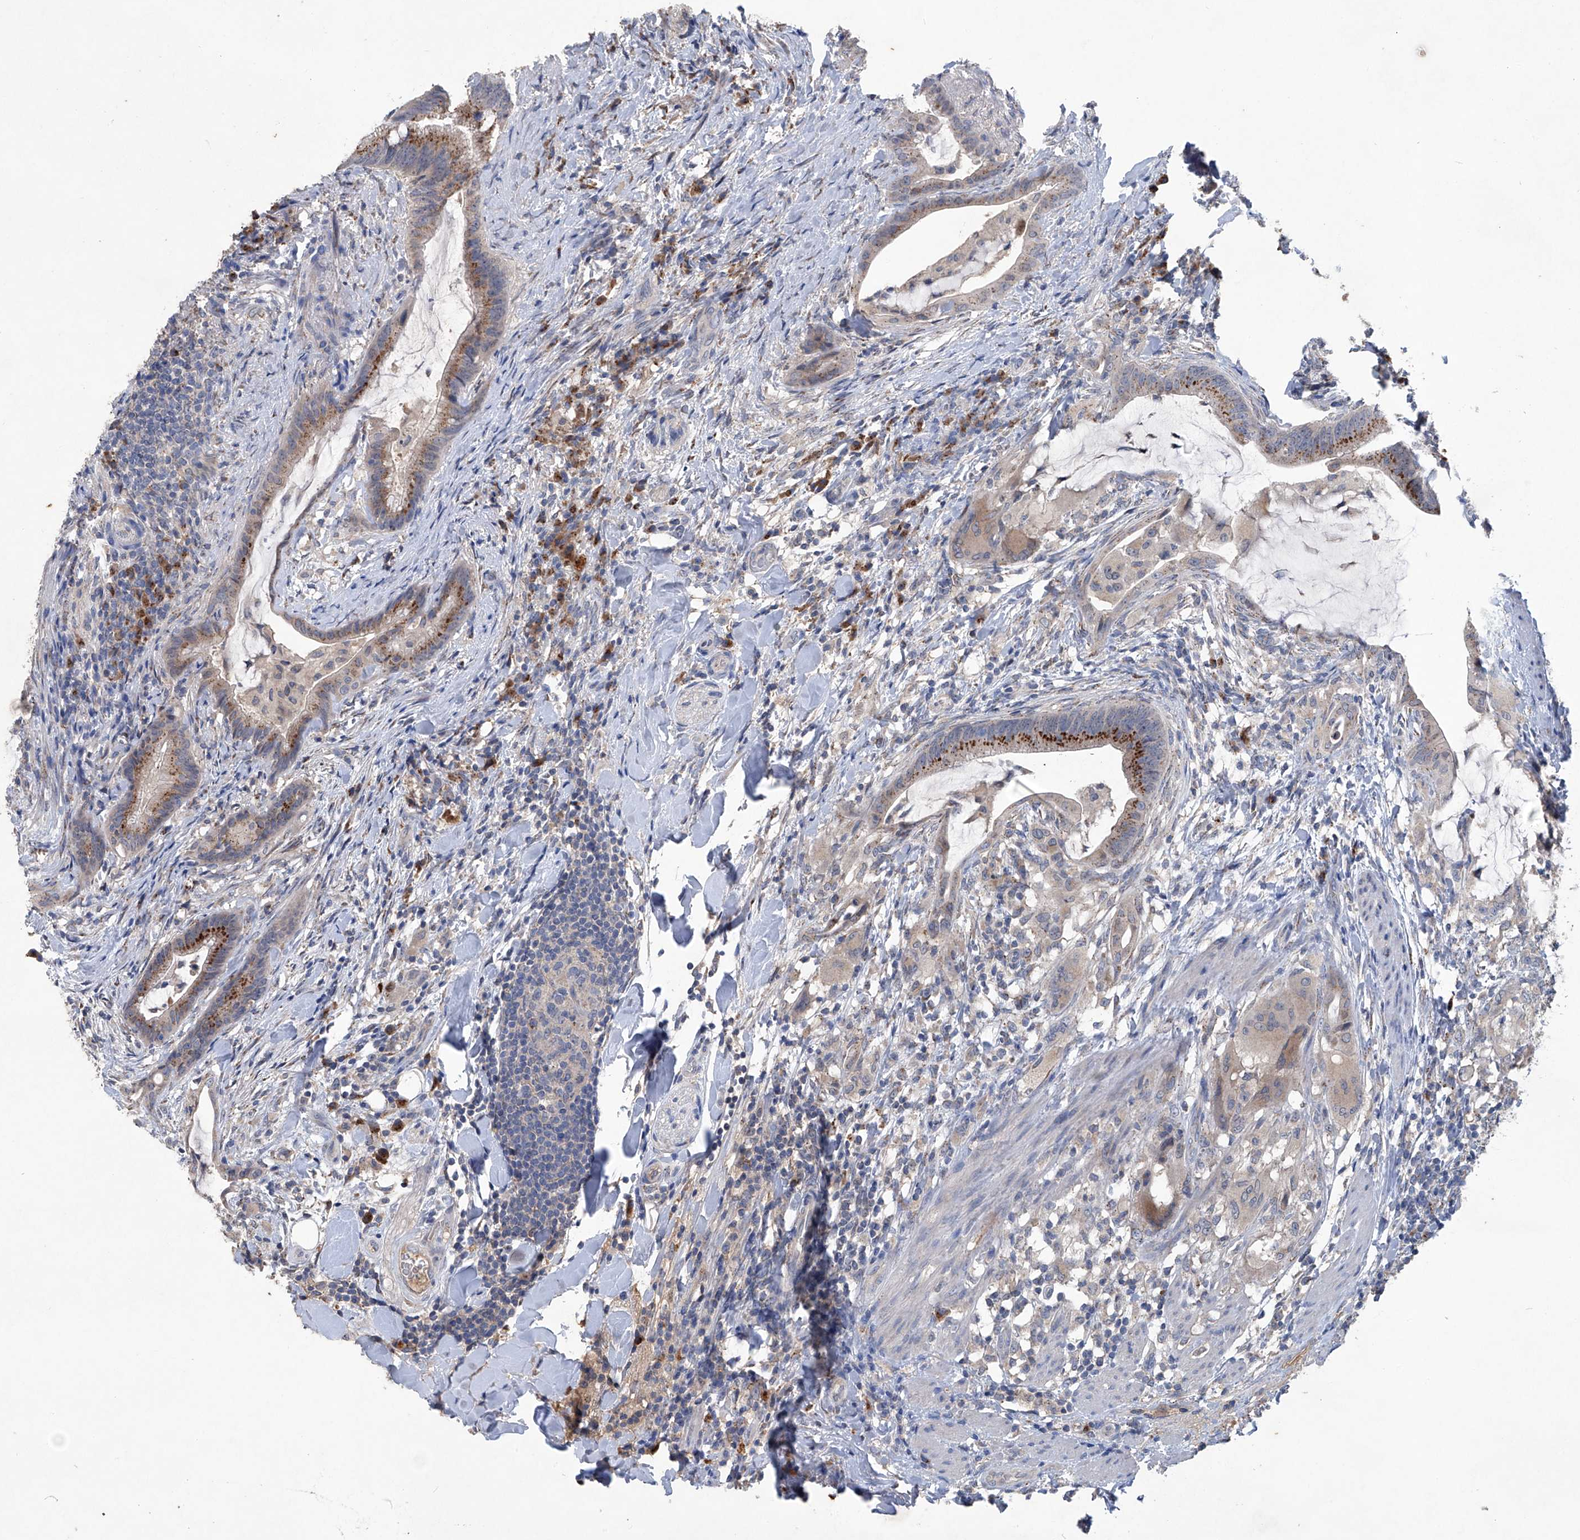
{"staining": {"intensity": "moderate", "quantity": ">75%", "location": "cytoplasmic/membranous"}, "tissue": "colorectal cancer", "cell_type": "Tumor cells", "image_type": "cancer", "snomed": [{"axis": "morphology", "description": "Adenocarcinoma, NOS"}, {"axis": "topography", "description": "Colon"}], "caption": "This histopathology image shows adenocarcinoma (colorectal) stained with IHC to label a protein in brown. The cytoplasmic/membranous of tumor cells show moderate positivity for the protein. Nuclei are counter-stained blue.", "gene": "PCSK5", "patient": {"sex": "female", "age": 66}}